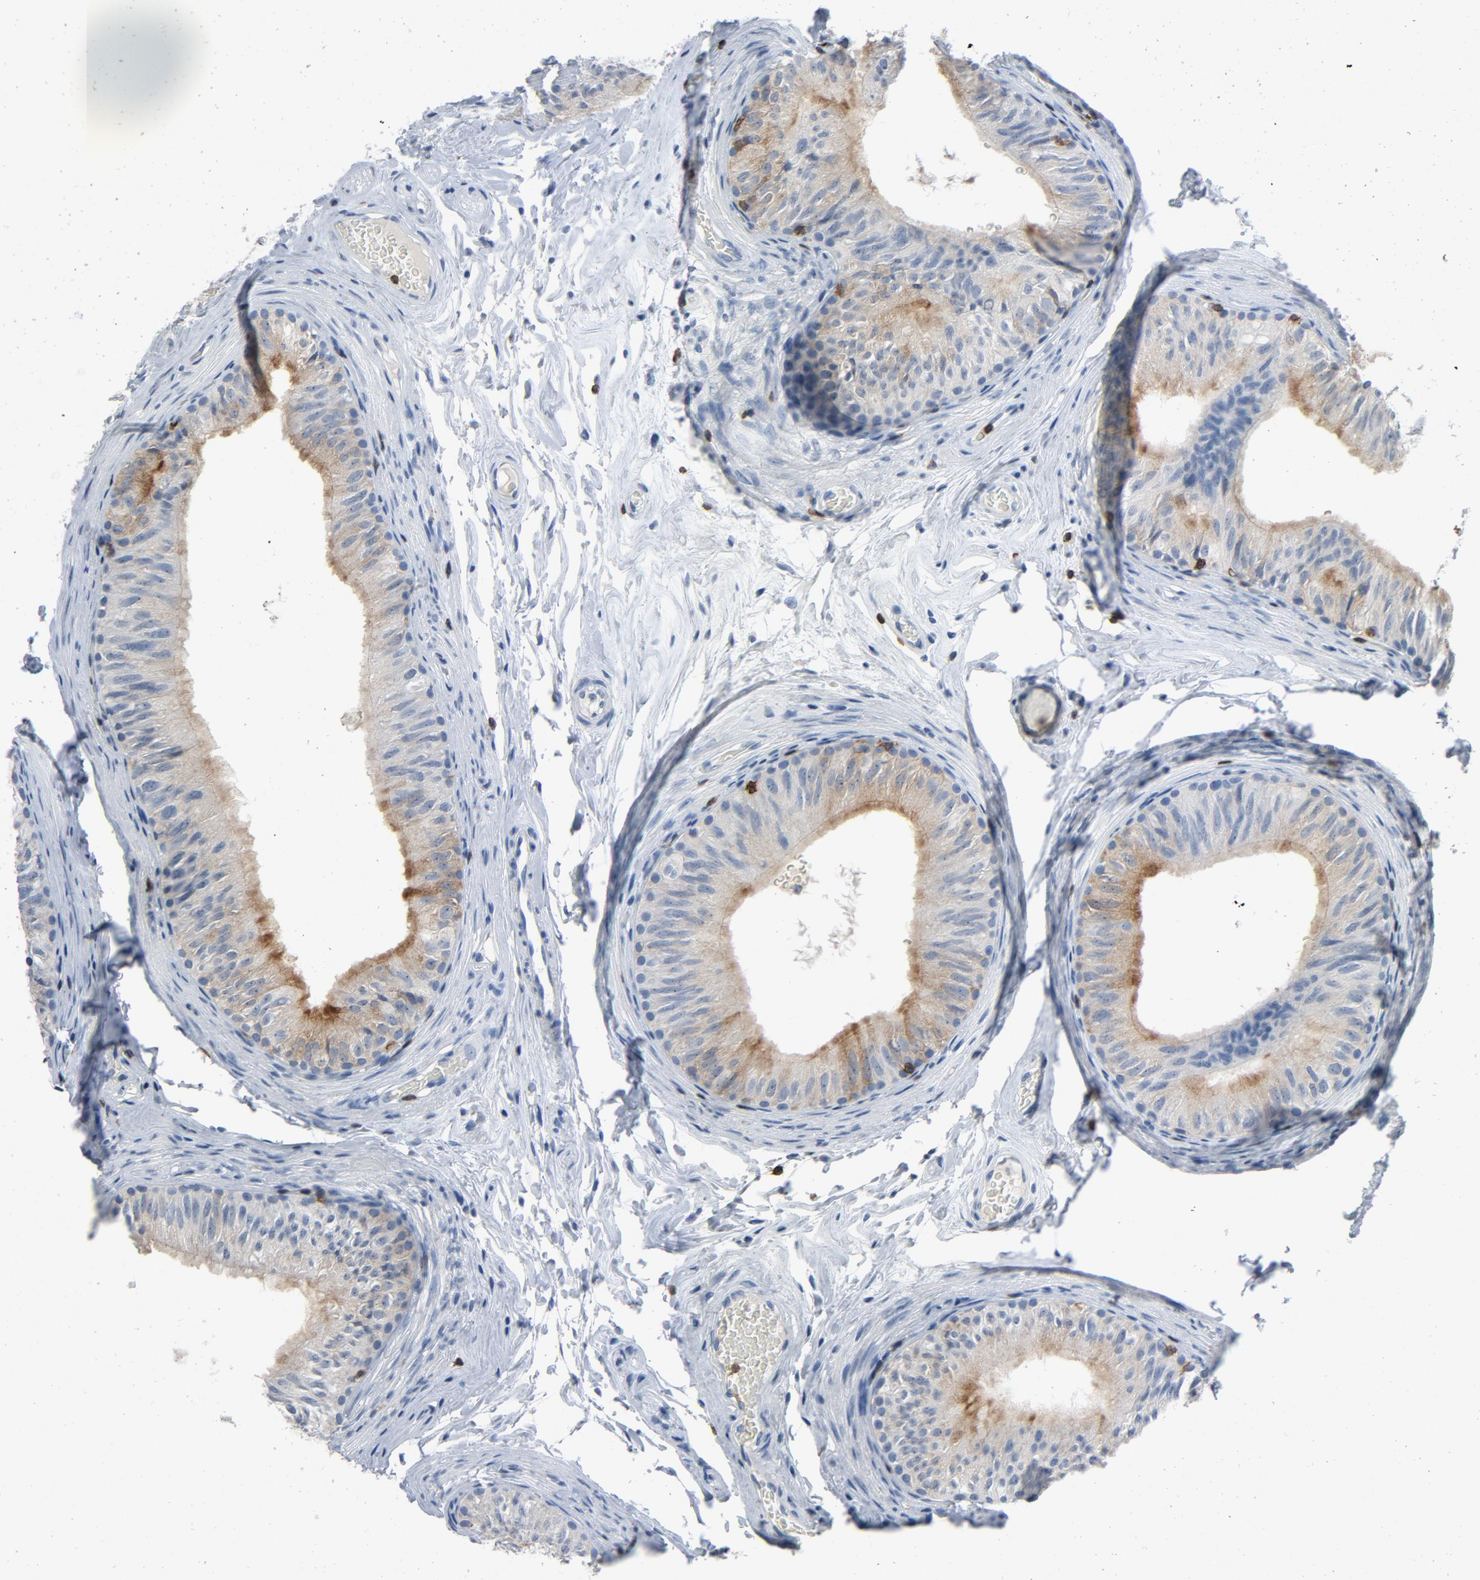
{"staining": {"intensity": "weak", "quantity": ">75%", "location": "cytoplasmic/membranous"}, "tissue": "epididymis", "cell_type": "Glandular cells", "image_type": "normal", "snomed": [{"axis": "morphology", "description": "Normal tissue, NOS"}, {"axis": "topography", "description": "Testis"}, {"axis": "topography", "description": "Epididymis"}], "caption": "Immunohistochemical staining of benign human epididymis exhibits low levels of weak cytoplasmic/membranous staining in approximately >75% of glandular cells. (Stains: DAB (3,3'-diaminobenzidine) in brown, nuclei in blue, Microscopy: brightfield microscopy at high magnification).", "gene": "LCK", "patient": {"sex": "male", "age": 36}}